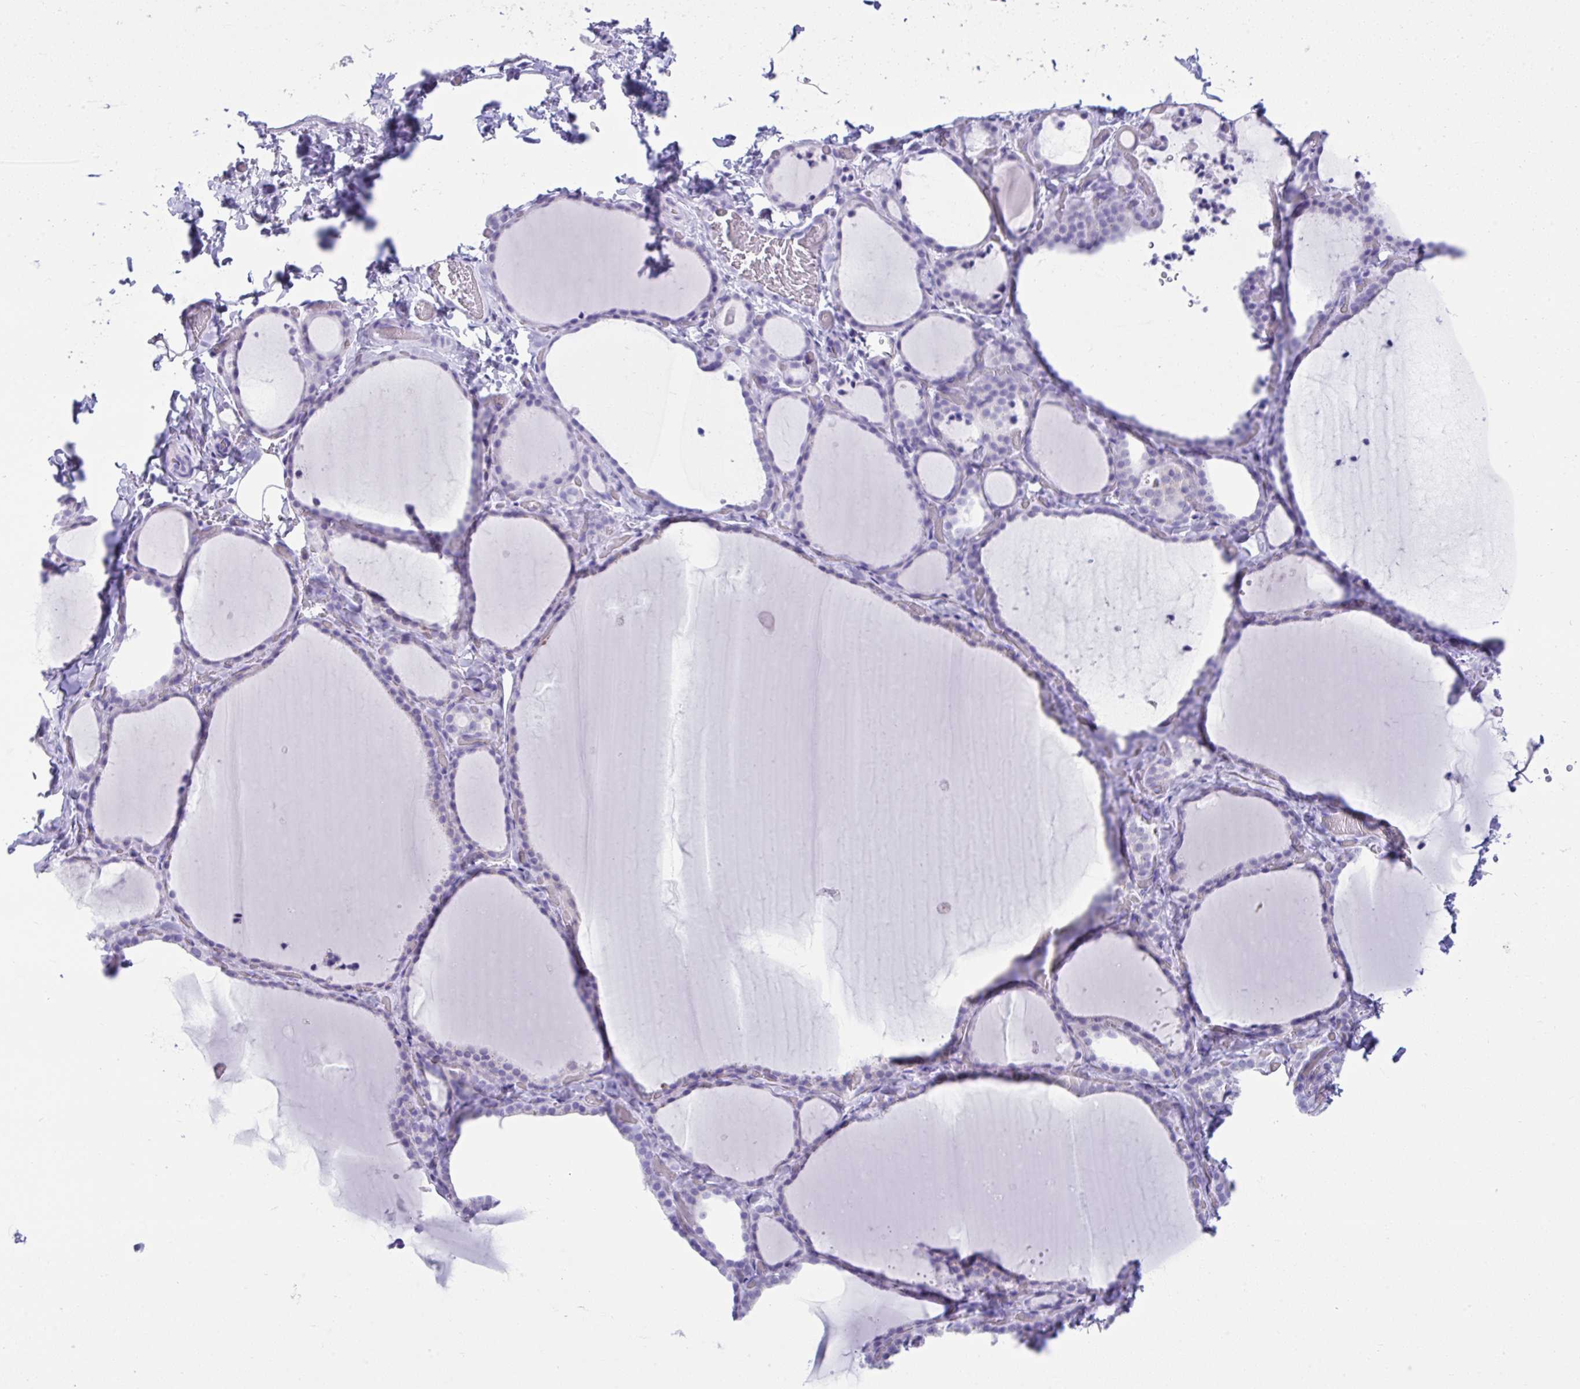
{"staining": {"intensity": "negative", "quantity": "none", "location": "none"}, "tissue": "thyroid gland", "cell_type": "Glandular cells", "image_type": "normal", "snomed": [{"axis": "morphology", "description": "Normal tissue, NOS"}, {"axis": "topography", "description": "Thyroid gland"}], "caption": "Immunohistochemical staining of unremarkable thyroid gland exhibits no significant expression in glandular cells.", "gene": "PSCA", "patient": {"sex": "female", "age": 22}}